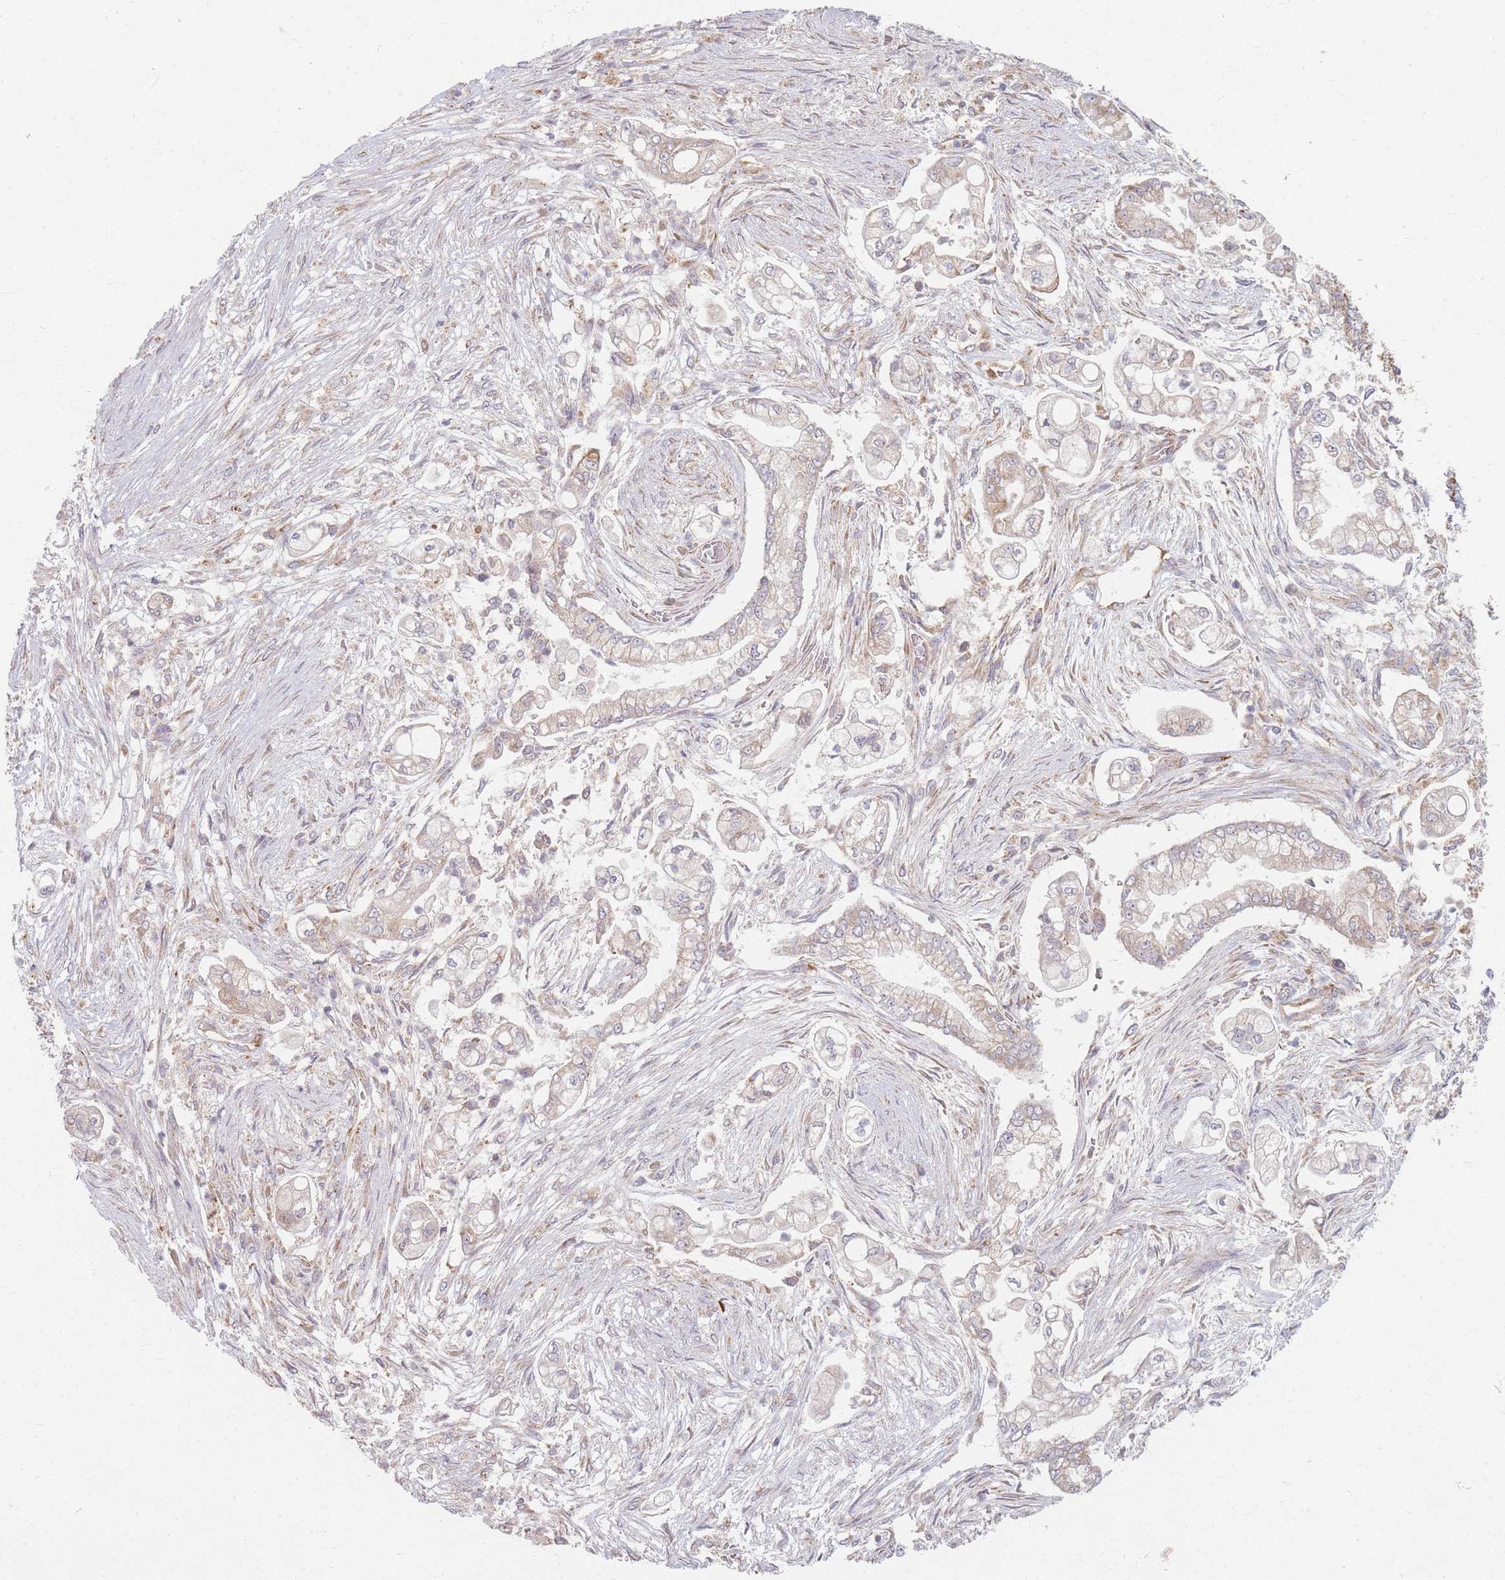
{"staining": {"intensity": "weak", "quantity": "<25%", "location": "cytoplasmic/membranous"}, "tissue": "pancreatic cancer", "cell_type": "Tumor cells", "image_type": "cancer", "snomed": [{"axis": "morphology", "description": "Adenocarcinoma, NOS"}, {"axis": "topography", "description": "Pancreas"}], "caption": "A histopathology image of human pancreatic cancer is negative for staining in tumor cells.", "gene": "SMIM14", "patient": {"sex": "female", "age": 69}}